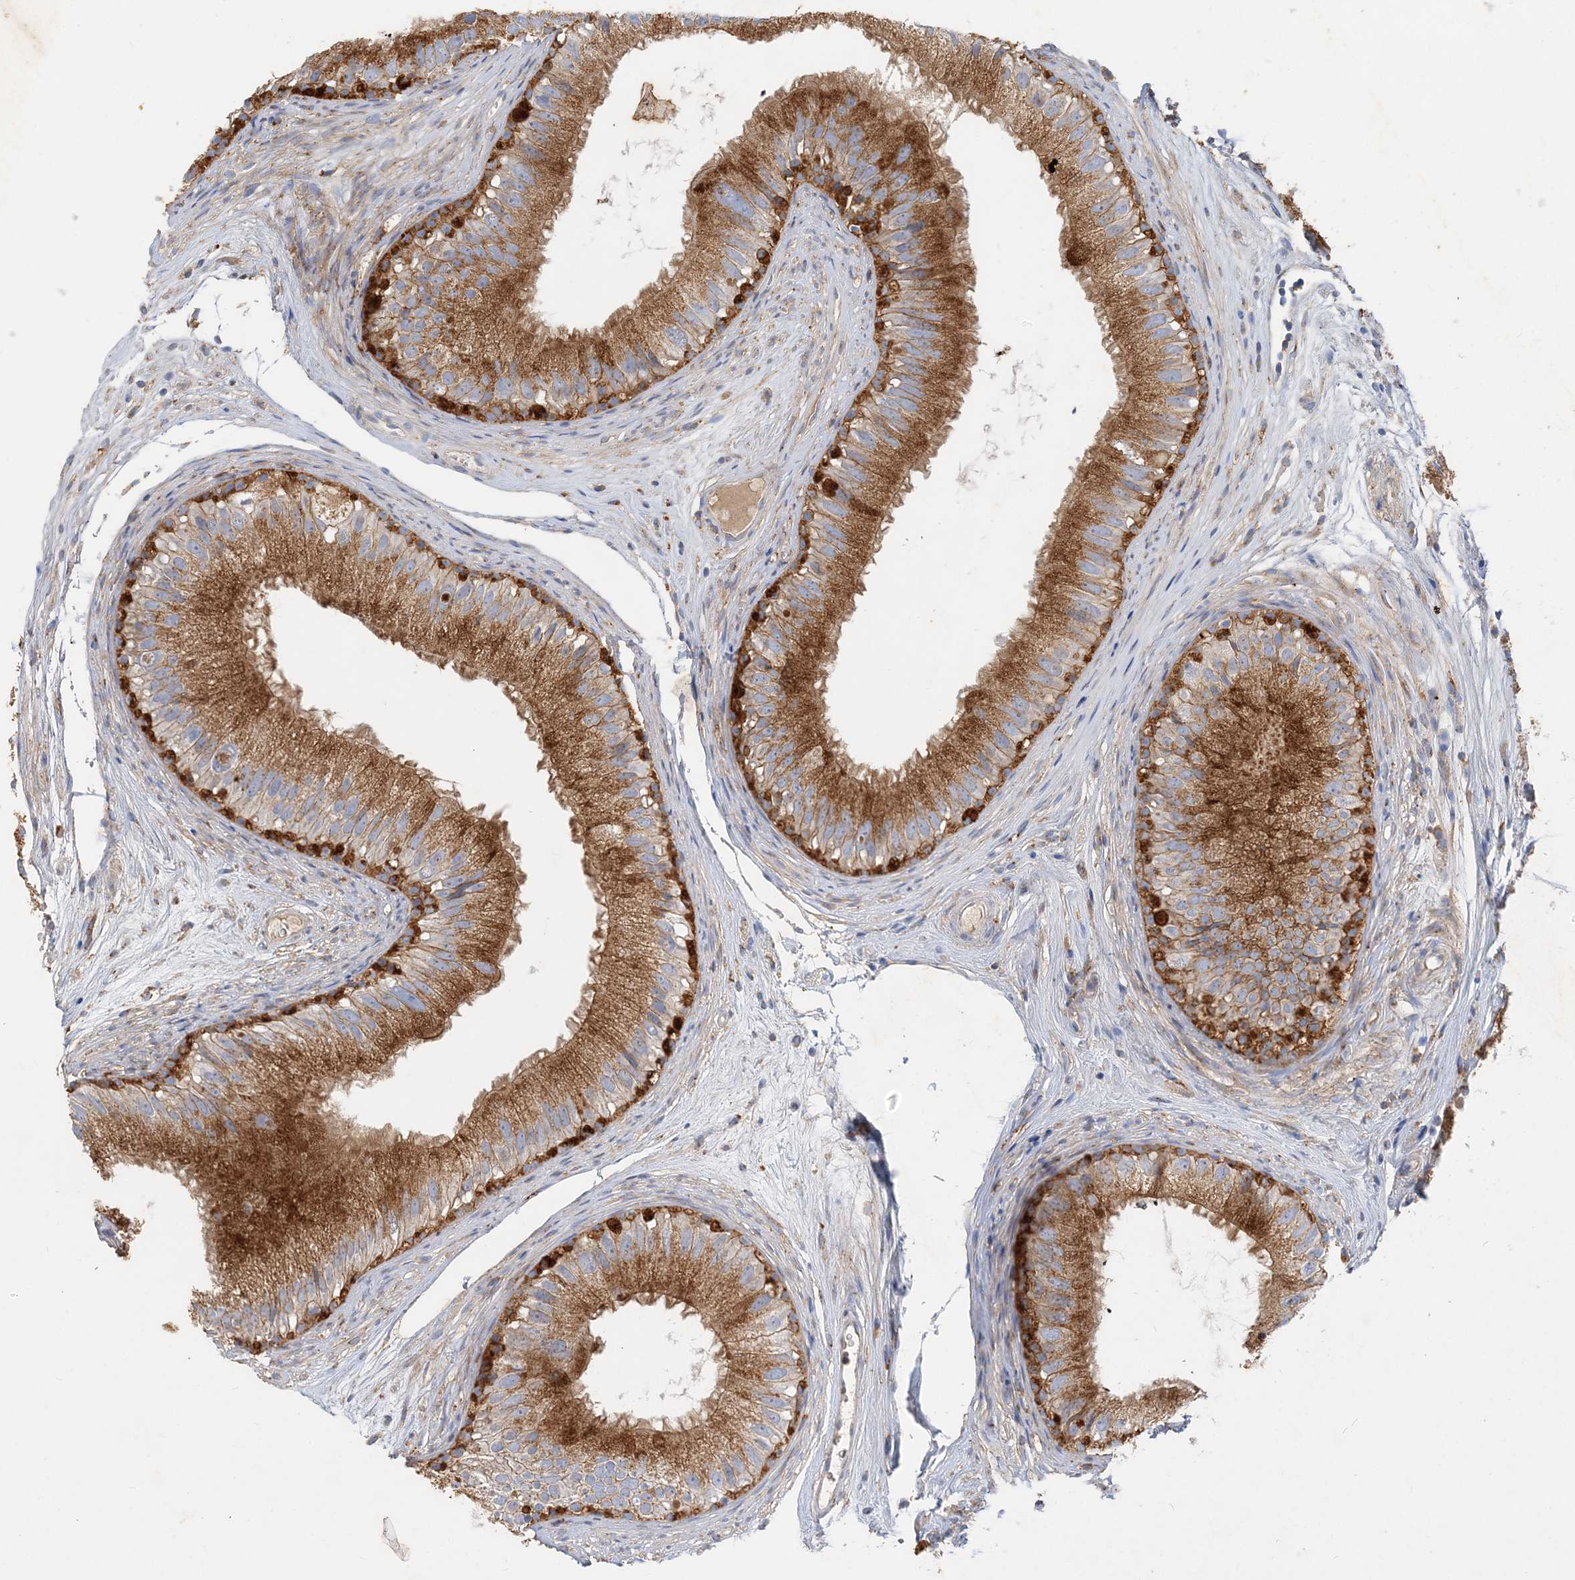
{"staining": {"intensity": "strong", "quantity": ">75%", "location": "cytoplasmic/membranous"}, "tissue": "epididymis", "cell_type": "Glandular cells", "image_type": "normal", "snomed": [{"axis": "morphology", "description": "Normal tissue, NOS"}, {"axis": "topography", "description": "Epididymis"}], "caption": "The image exhibits immunohistochemical staining of unremarkable epididymis. There is strong cytoplasmic/membranous staining is identified in approximately >75% of glandular cells.", "gene": "GRINA", "patient": {"sex": "male", "age": 77}}